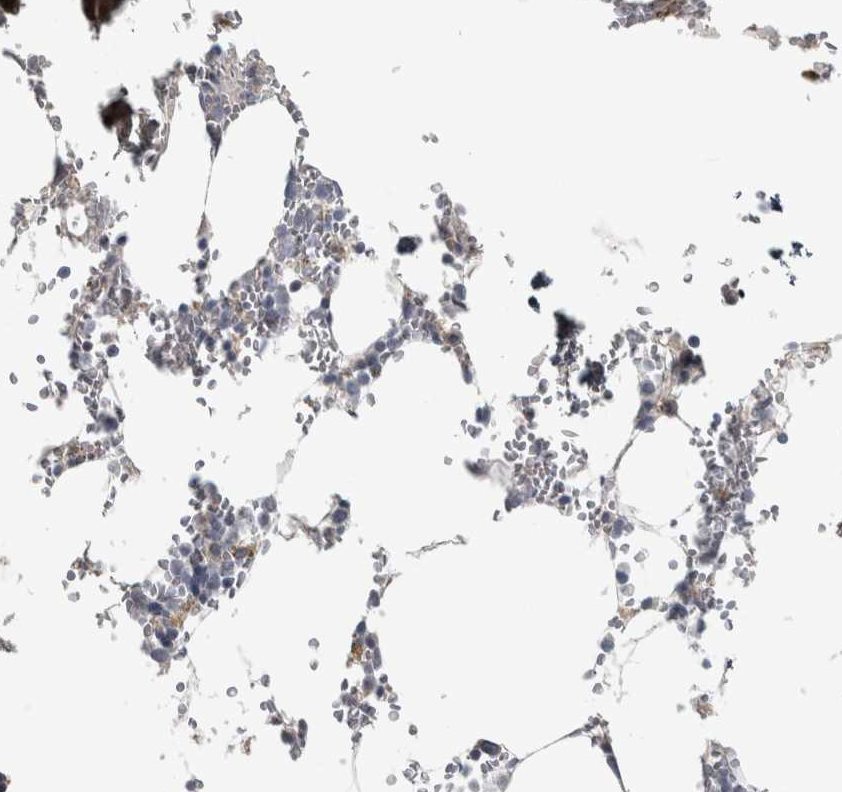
{"staining": {"intensity": "negative", "quantity": "none", "location": "none"}, "tissue": "bone marrow", "cell_type": "Hematopoietic cells", "image_type": "normal", "snomed": [{"axis": "morphology", "description": "Normal tissue, NOS"}, {"axis": "topography", "description": "Bone marrow"}], "caption": "Hematopoietic cells show no significant protein staining in benign bone marrow. (Stains: DAB (3,3'-diaminobenzidine) immunohistochemistry with hematoxylin counter stain, Microscopy: brightfield microscopy at high magnification).", "gene": "FAM78A", "patient": {"sex": "male", "age": 70}}